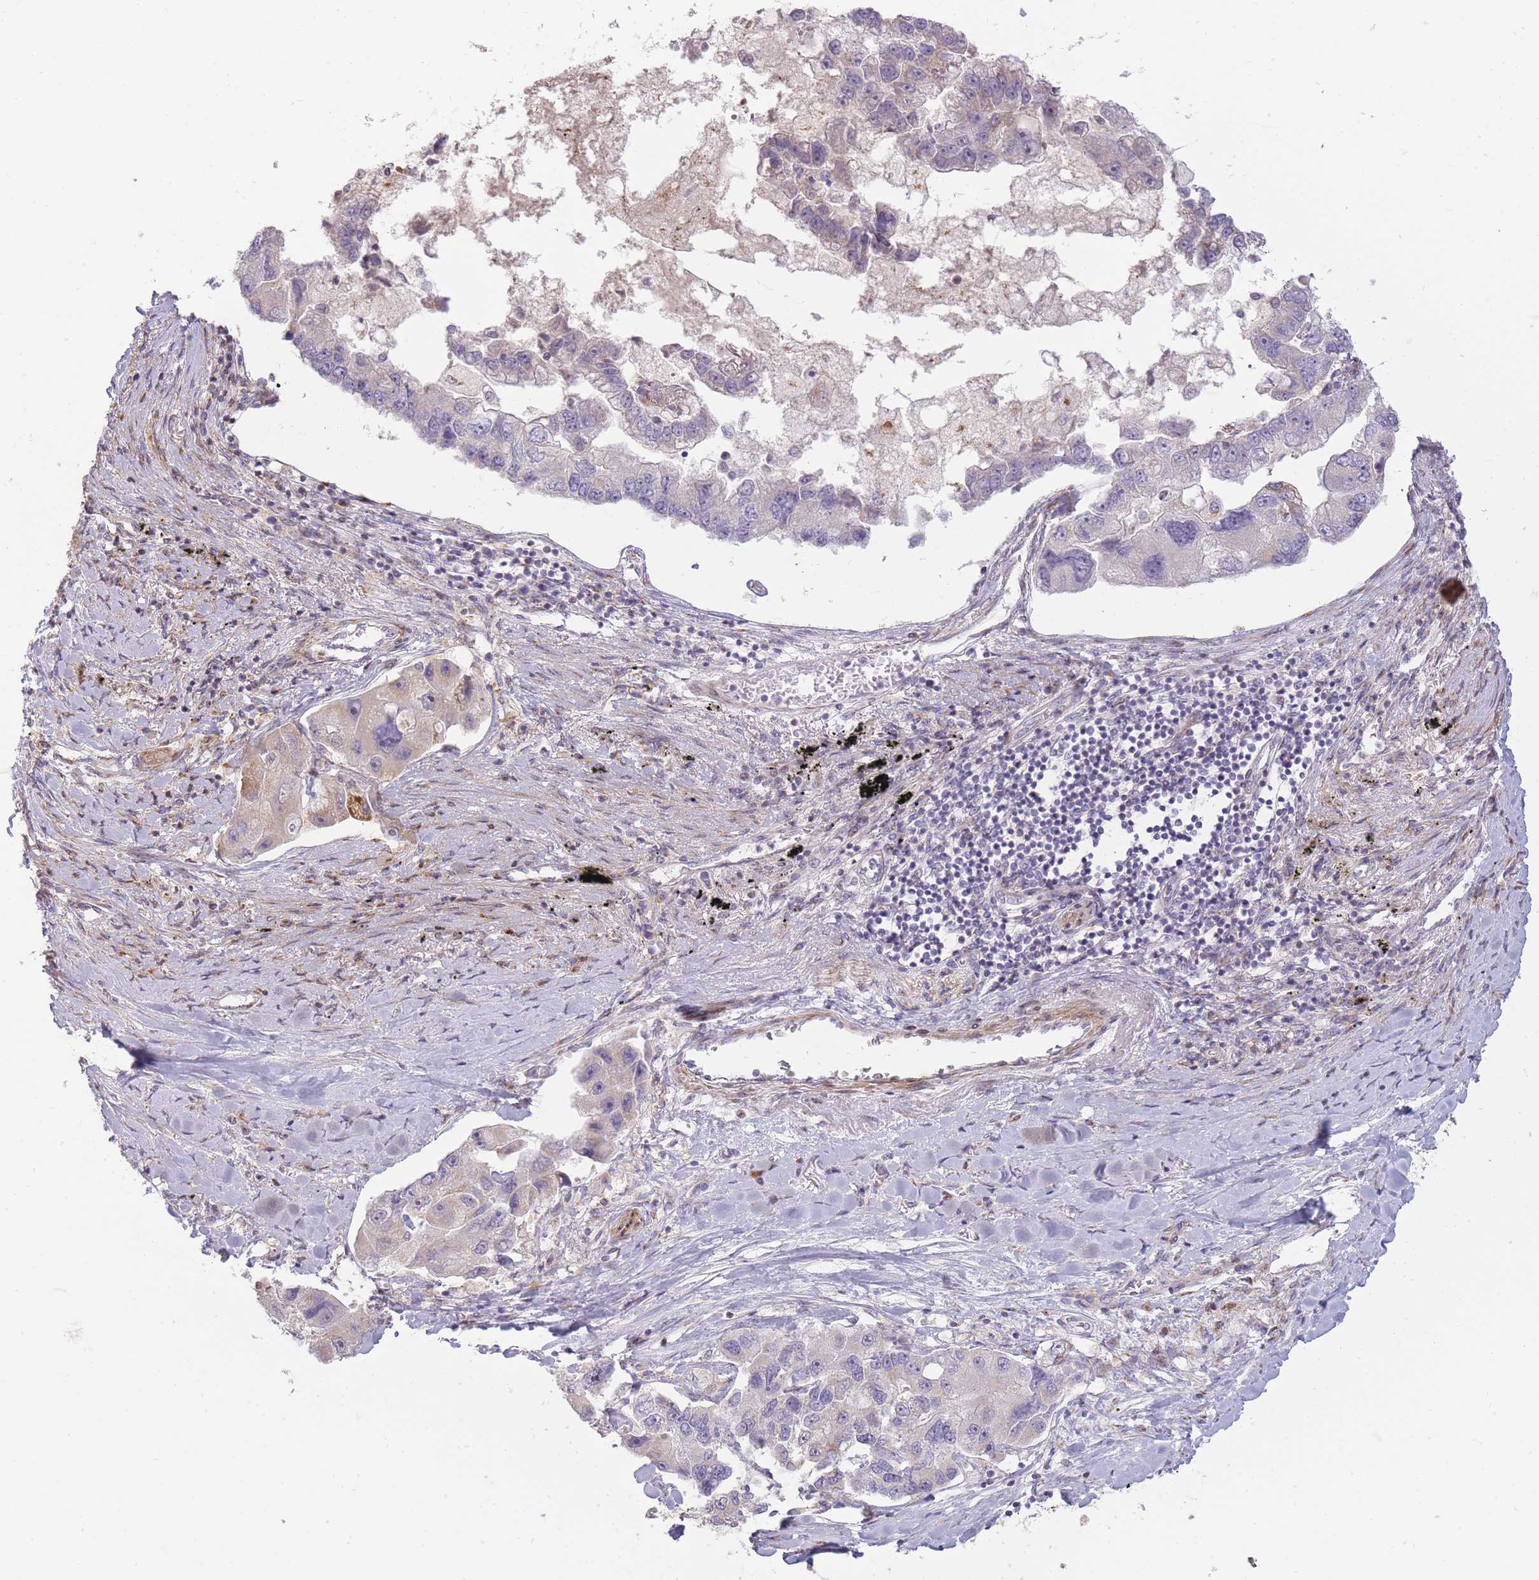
{"staining": {"intensity": "negative", "quantity": "none", "location": "none"}, "tissue": "lung cancer", "cell_type": "Tumor cells", "image_type": "cancer", "snomed": [{"axis": "morphology", "description": "Adenocarcinoma, NOS"}, {"axis": "topography", "description": "Lung"}], "caption": "IHC photomicrograph of lung cancer (adenocarcinoma) stained for a protein (brown), which shows no staining in tumor cells.", "gene": "PPP3R2", "patient": {"sex": "female", "age": 54}}